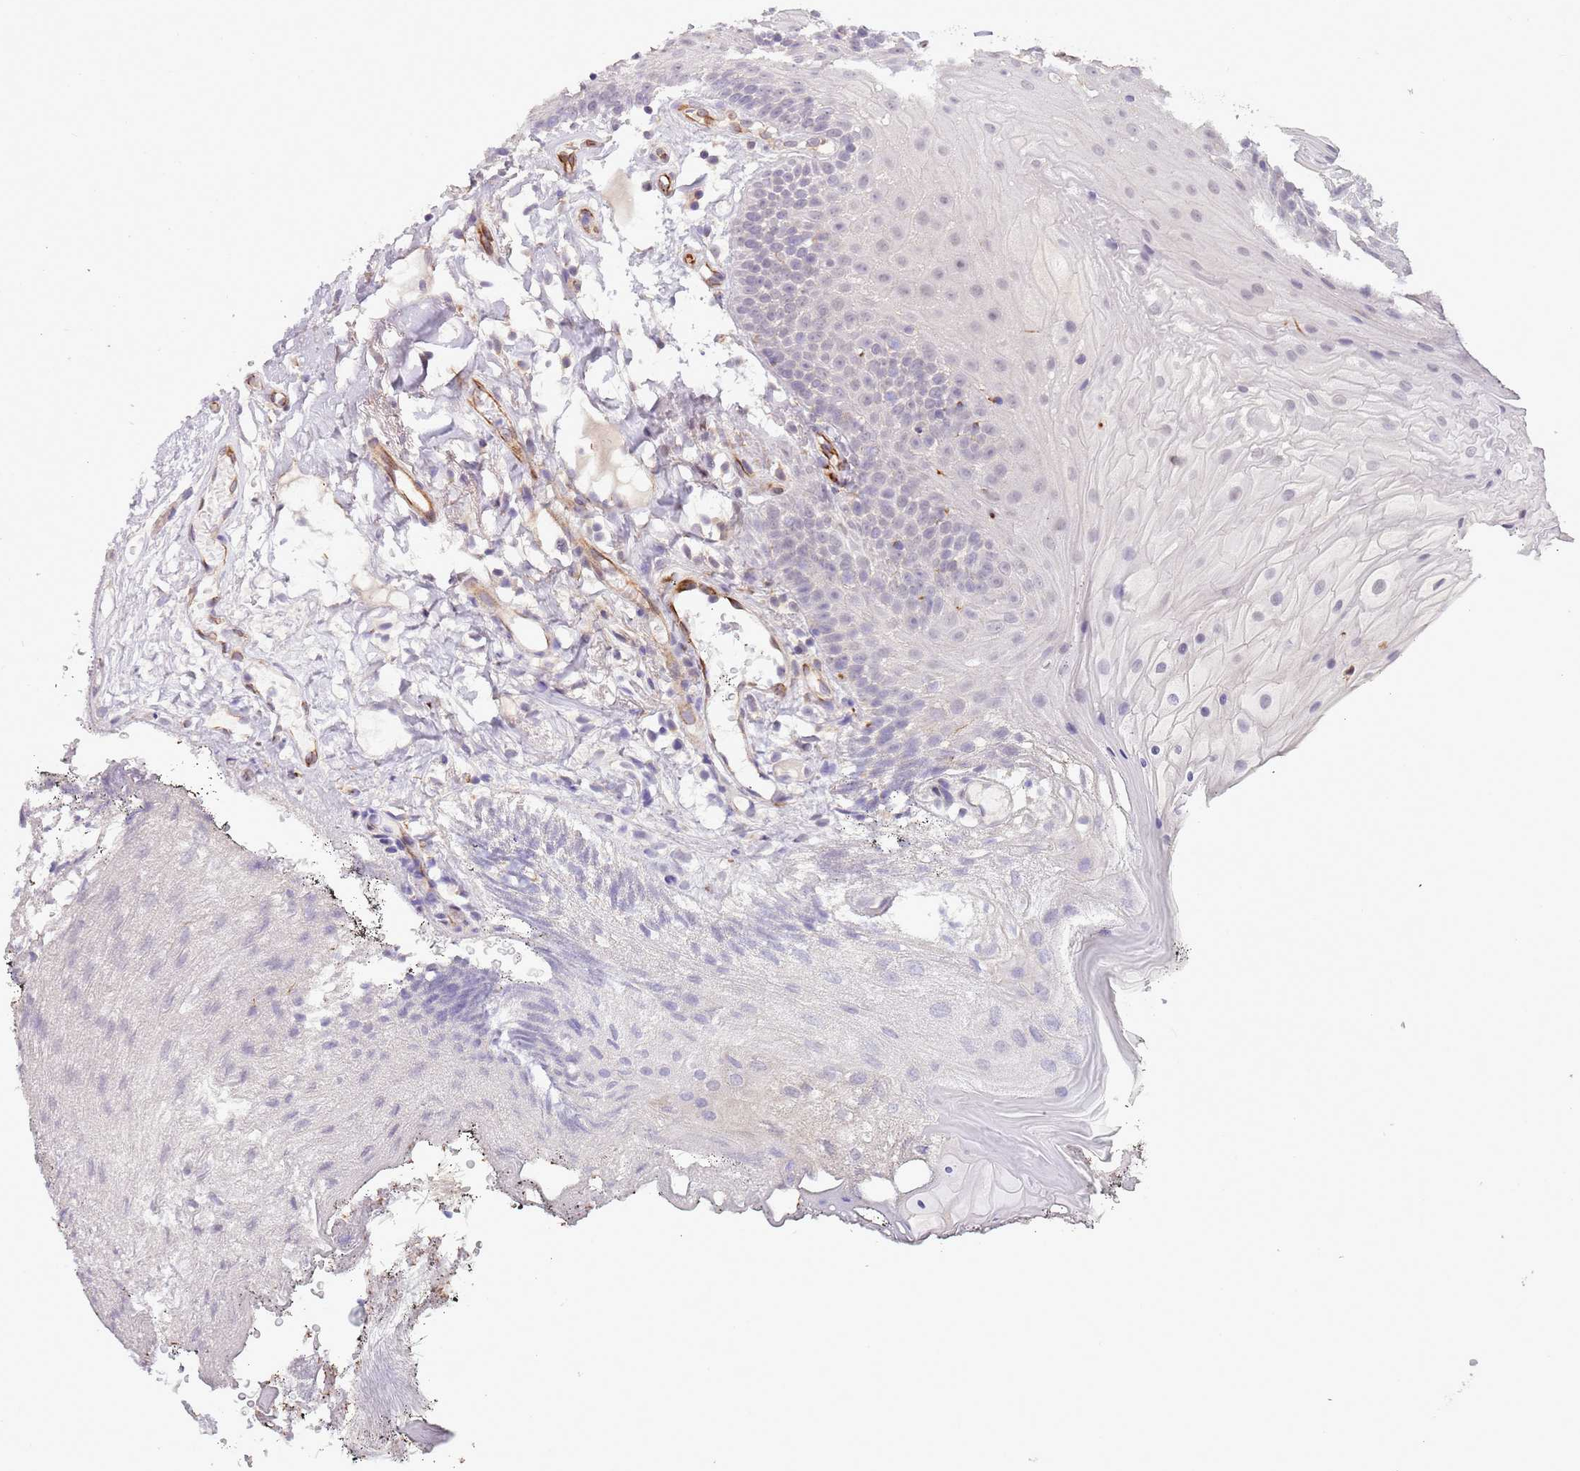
{"staining": {"intensity": "negative", "quantity": "none", "location": "none"}, "tissue": "oral mucosa", "cell_type": "Squamous epithelial cells", "image_type": "normal", "snomed": [{"axis": "morphology", "description": "Normal tissue, NOS"}, {"axis": "topography", "description": "Oral tissue"}], "caption": "A high-resolution histopathology image shows immunohistochemistry staining of normal oral mucosa, which reveals no significant positivity in squamous epithelial cells. (DAB immunohistochemistry with hematoxylin counter stain).", "gene": "ENSG00000271254", "patient": {"sex": "female", "age": 80}}